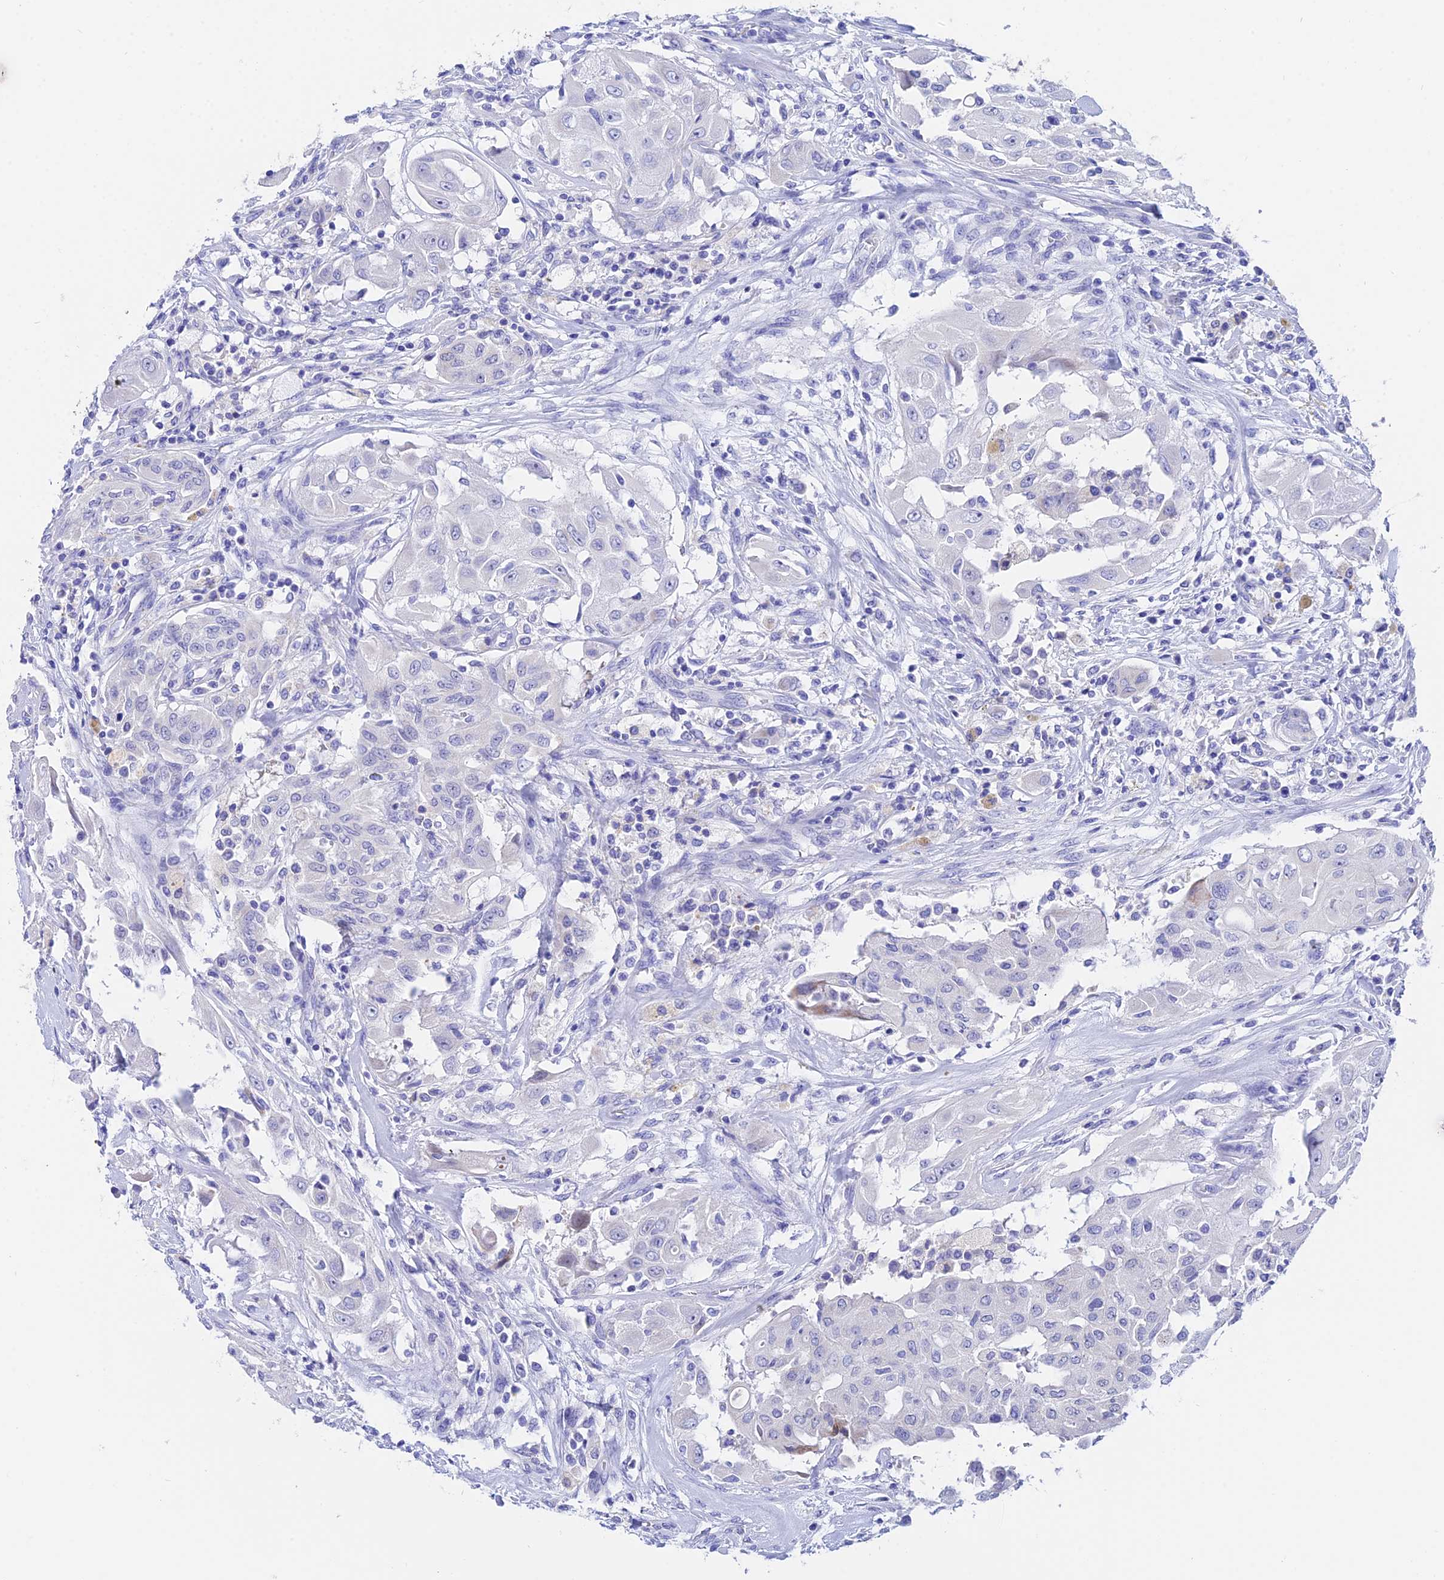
{"staining": {"intensity": "negative", "quantity": "none", "location": "none"}, "tissue": "thyroid cancer", "cell_type": "Tumor cells", "image_type": "cancer", "snomed": [{"axis": "morphology", "description": "Papillary adenocarcinoma, NOS"}, {"axis": "topography", "description": "Thyroid gland"}], "caption": "This is an immunohistochemistry (IHC) image of human papillary adenocarcinoma (thyroid). There is no staining in tumor cells.", "gene": "CEP41", "patient": {"sex": "female", "age": 59}}